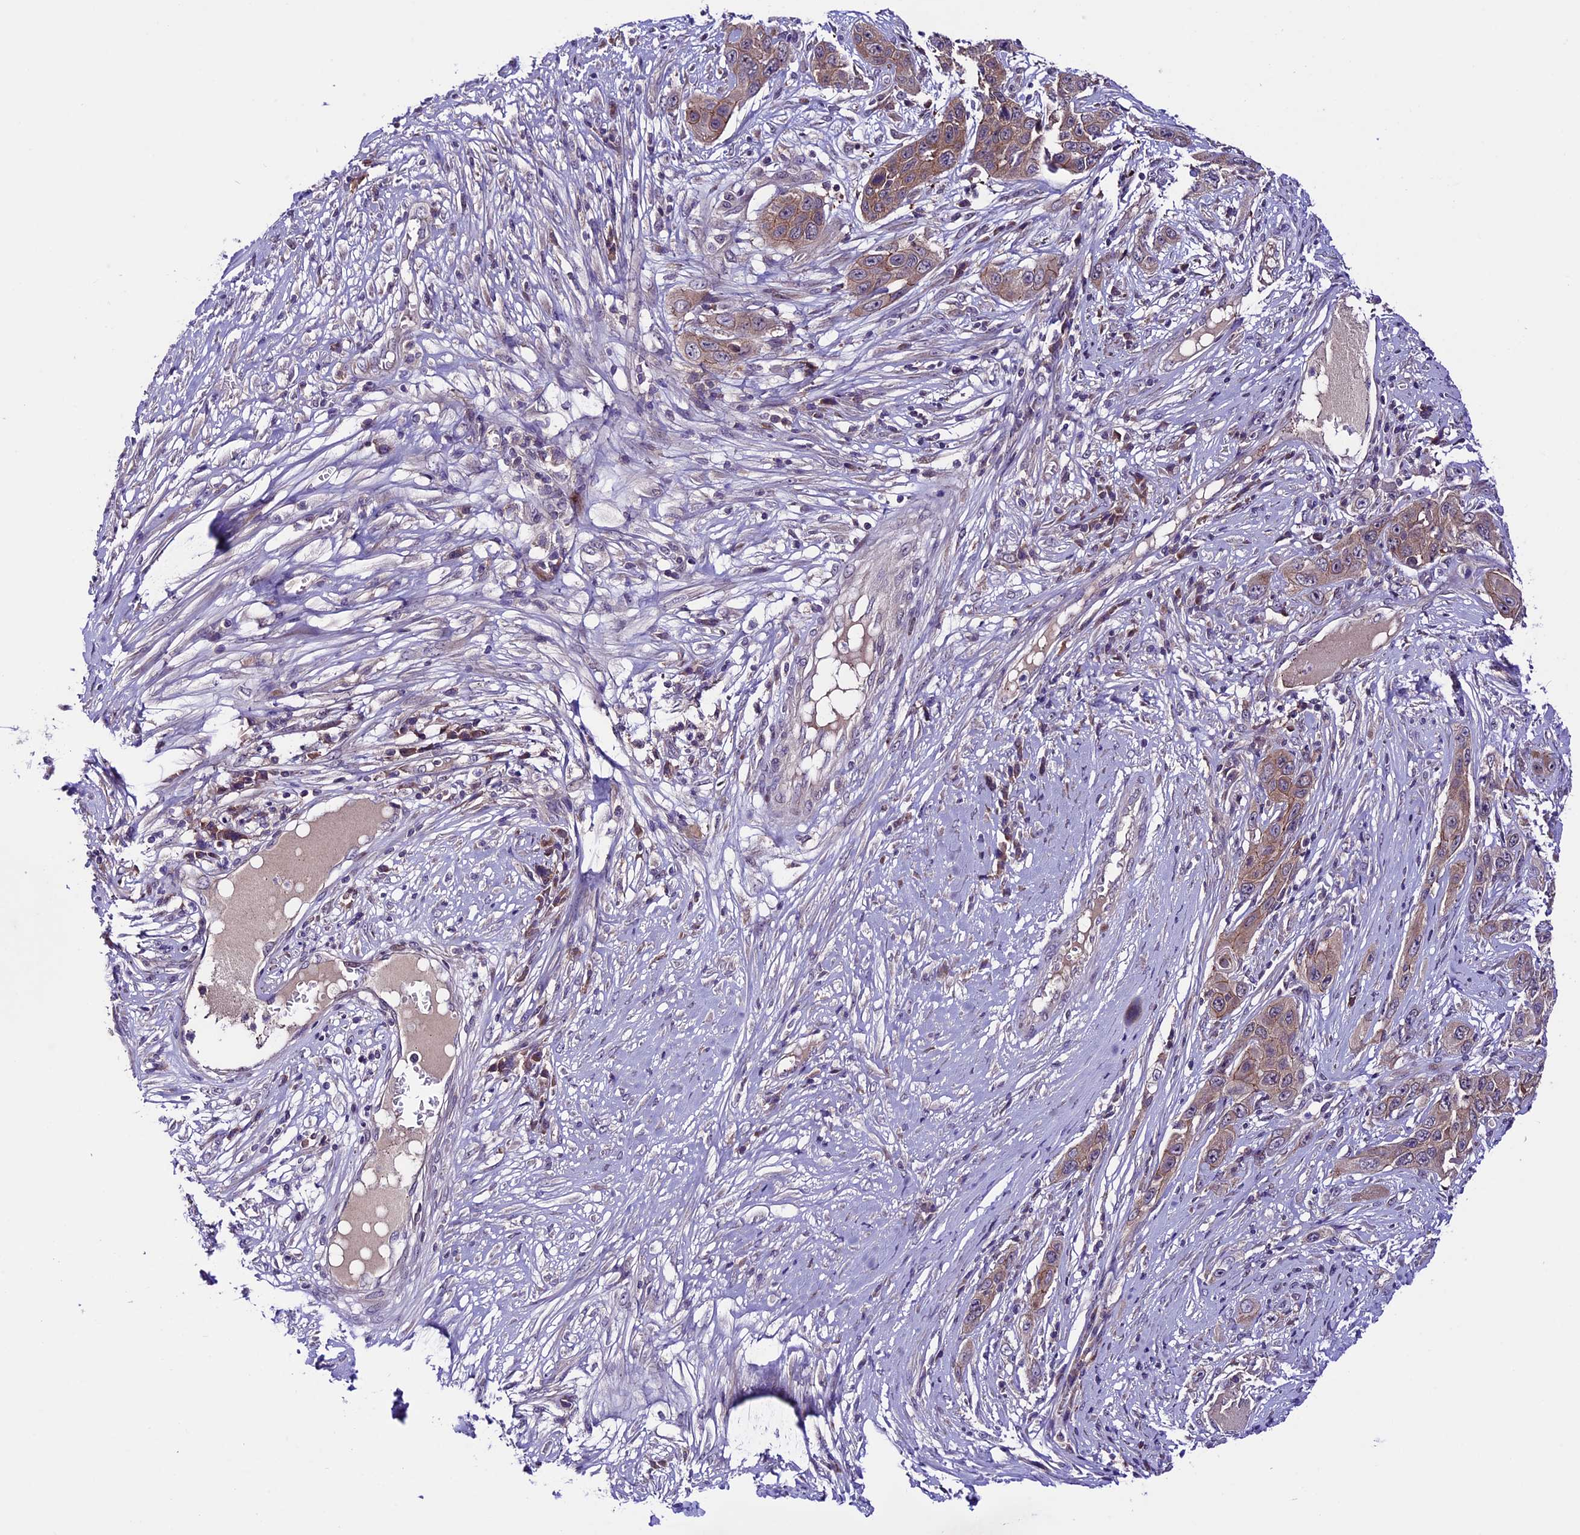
{"staining": {"intensity": "moderate", "quantity": ">75%", "location": "cytoplasmic/membranous"}, "tissue": "skin cancer", "cell_type": "Tumor cells", "image_type": "cancer", "snomed": [{"axis": "morphology", "description": "Squamous cell carcinoma, NOS"}, {"axis": "topography", "description": "Skin"}], "caption": "Immunohistochemistry image of human squamous cell carcinoma (skin) stained for a protein (brown), which demonstrates medium levels of moderate cytoplasmic/membranous expression in about >75% of tumor cells.", "gene": "XKR7", "patient": {"sex": "male", "age": 55}}